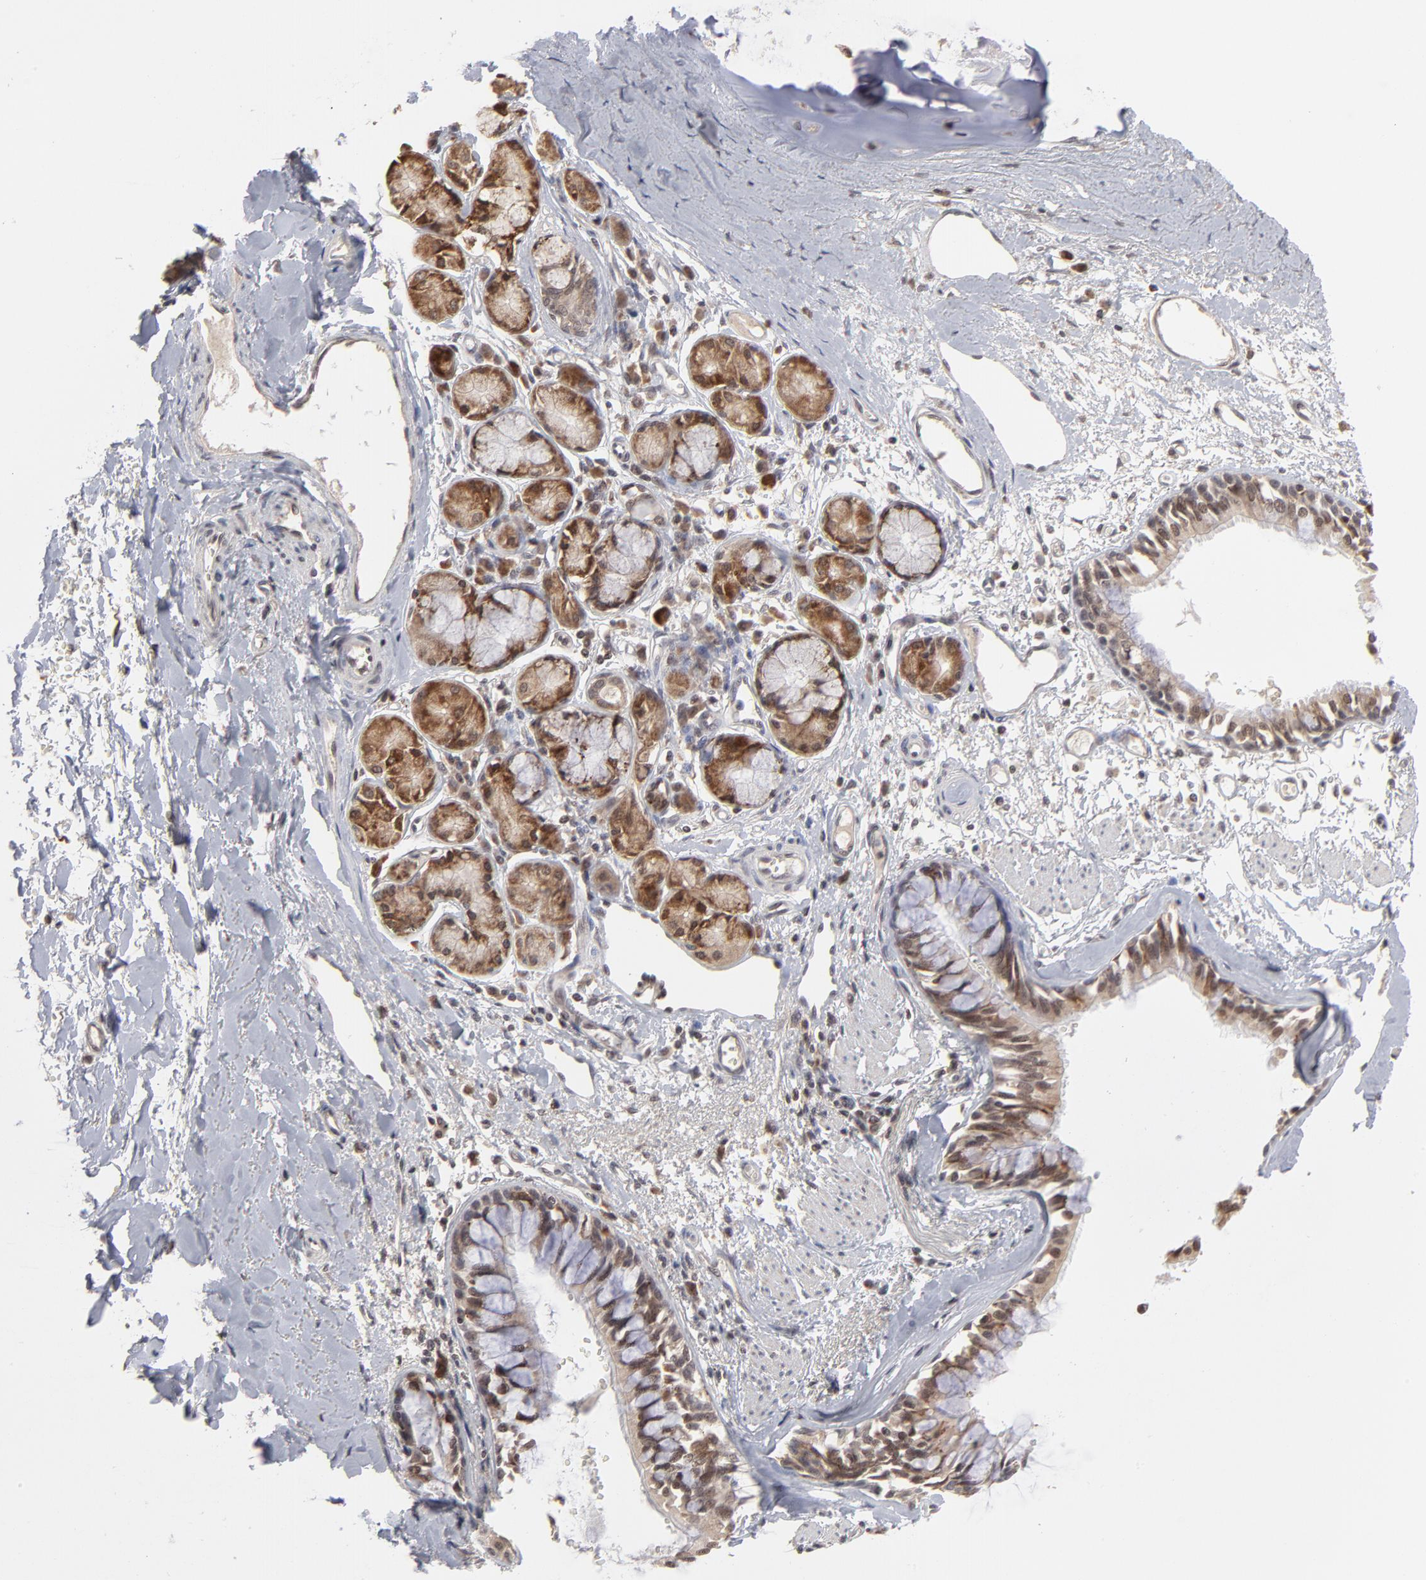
{"staining": {"intensity": "moderate", "quantity": ">75%", "location": "cytoplasmic/membranous,nuclear"}, "tissue": "bronchus", "cell_type": "Respiratory epithelial cells", "image_type": "normal", "snomed": [{"axis": "morphology", "description": "Normal tissue, NOS"}, {"axis": "topography", "description": "Bronchus"}, {"axis": "topography", "description": "Lung"}], "caption": "Immunohistochemistry (IHC) micrograph of unremarkable bronchus stained for a protein (brown), which reveals medium levels of moderate cytoplasmic/membranous,nuclear expression in about >75% of respiratory epithelial cells.", "gene": "ARIH1", "patient": {"sex": "female", "age": 56}}